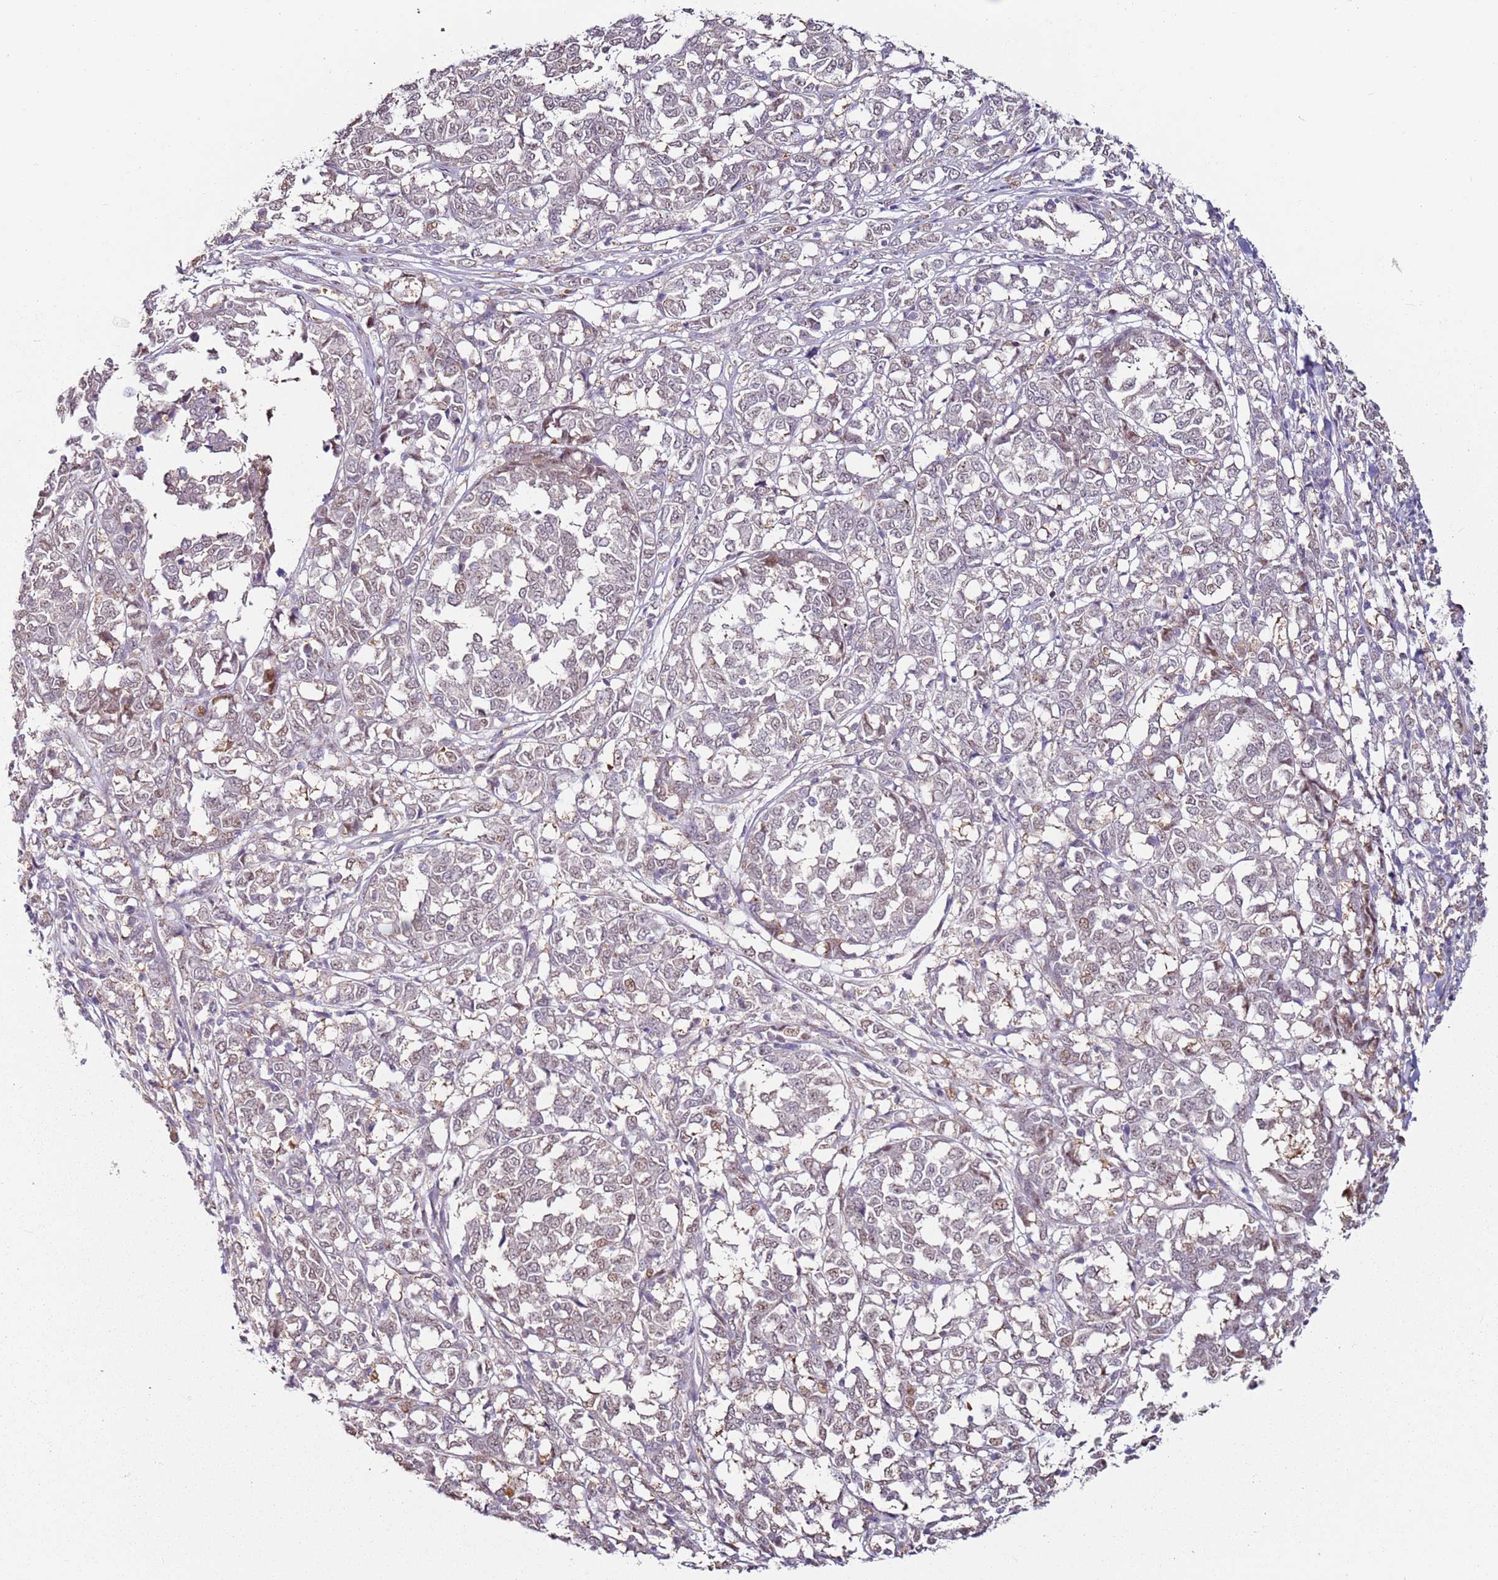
{"staining": {"intensity": "weak", "quantity": "25%-75%", "location": "nuclear"}, "tissue": "melanoma", "cell_type": "Tumor cells", "image_type": "cancer", "snomed": [{"axis": "morphology", "description": "Malignant melanoma, NOS"}, {"axis": "topography", "description": "Skin"}], "caption": "Protein expression analysis of human malignant melanoma reveals weak nuclear expression in approximately 25%-75% of tumor cells.", "gene": "PSMD4", "patient": {"sex": "female", "age": 72}}